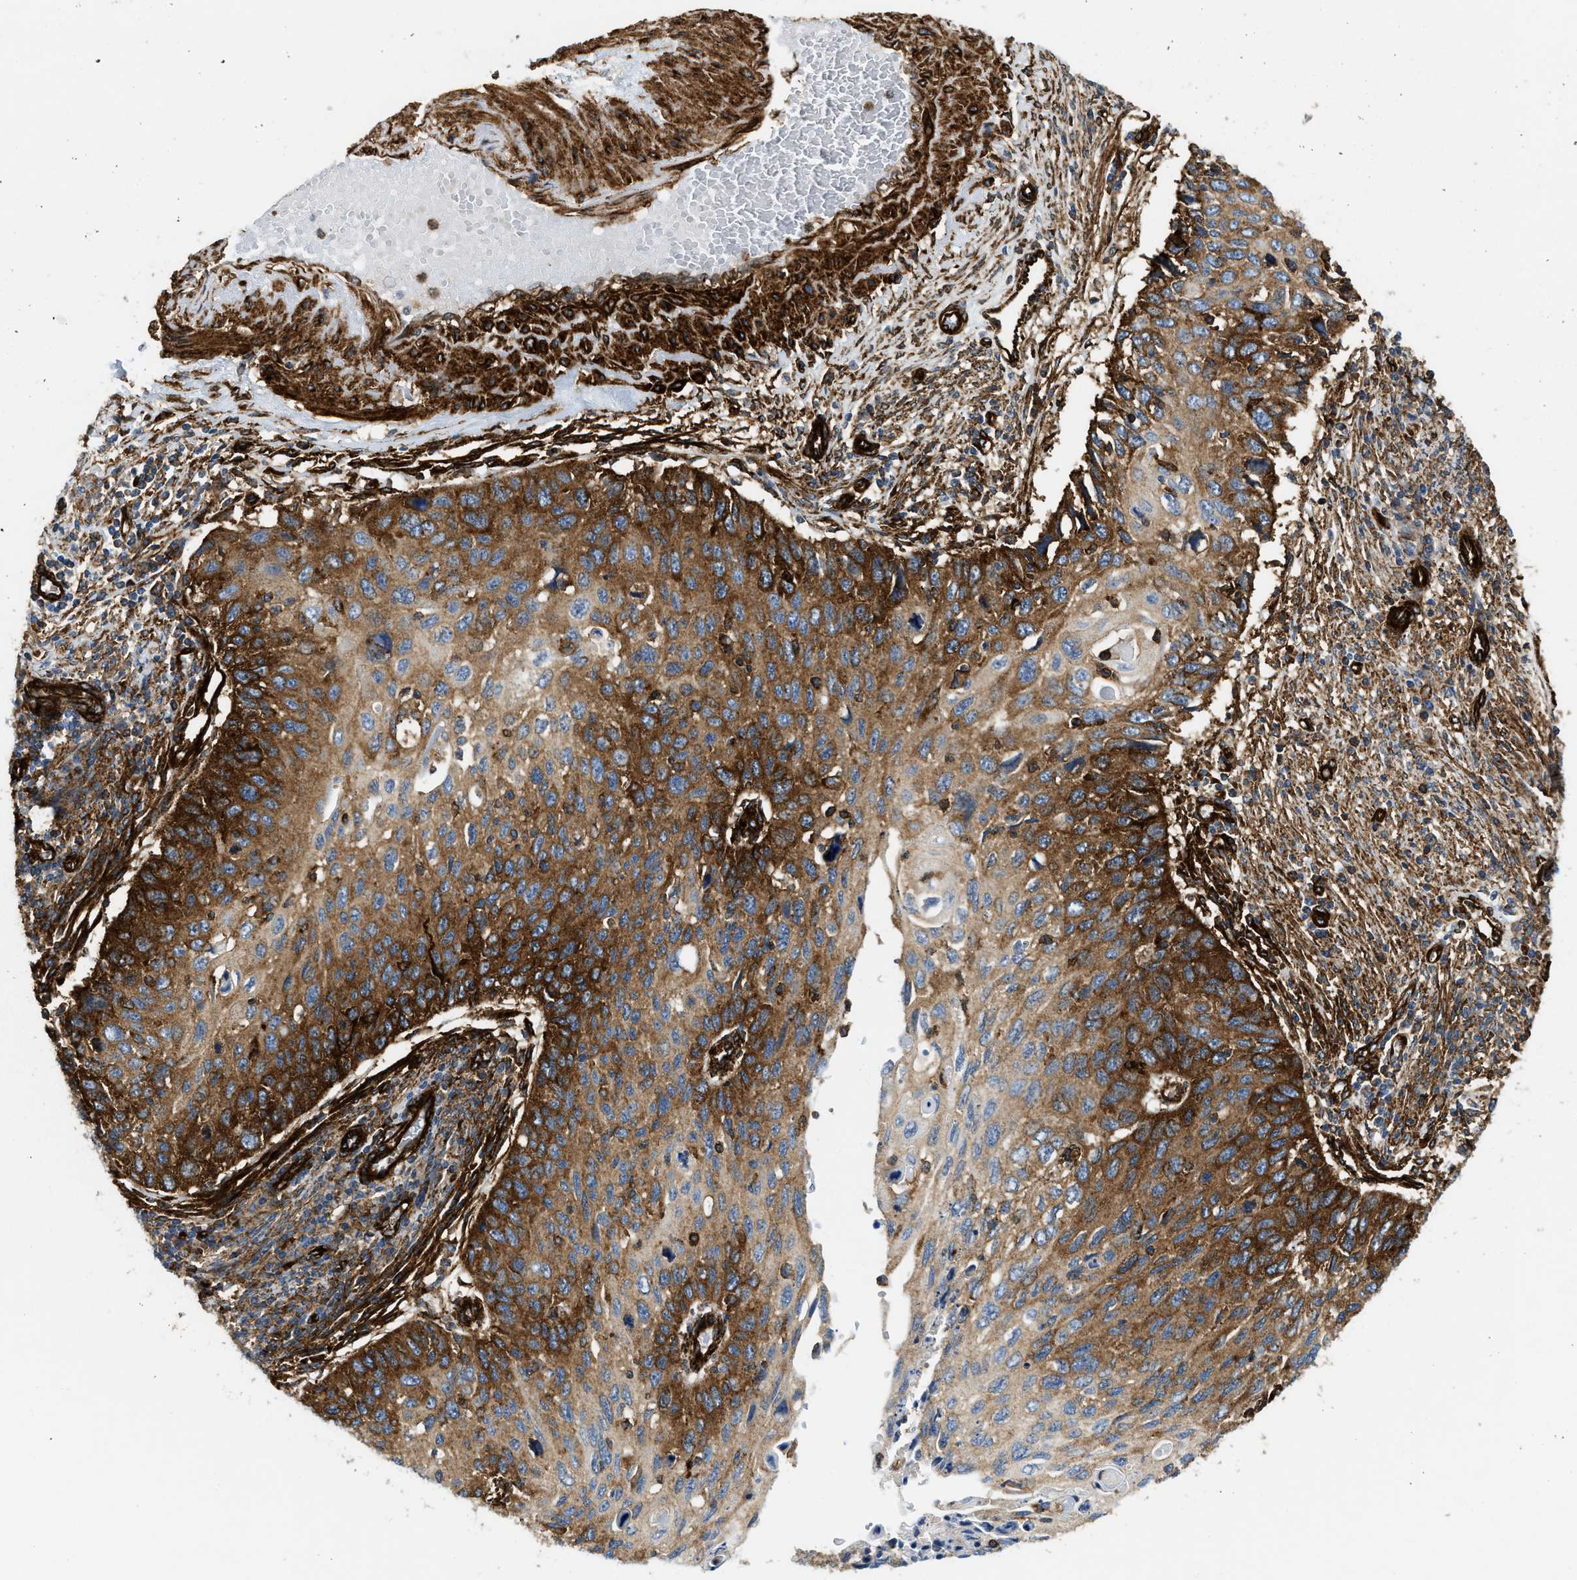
{"staining": {"intensity": "strong", "quantity": ">75%", "location": "cytoplasmic/membranous"}, "tissue": "cervical cancer", "cell_type": "Tumor cells", "image_type": "cancer", "snomed": [{"axis": "morphology", "description": "Squamous cell carcinoma, NOS"}, {"axis": "topography", "description": "Cervix"}], "caption": "Immunohistochemical staining of cervical cancer (squamous cell carcinoma) exhibits high levels of strong cytoplasmic/membranous protein expression in approximately >75% of tumor cells.", "gene": "HIP1", "patient": {"sex": "female", "age": 70}}